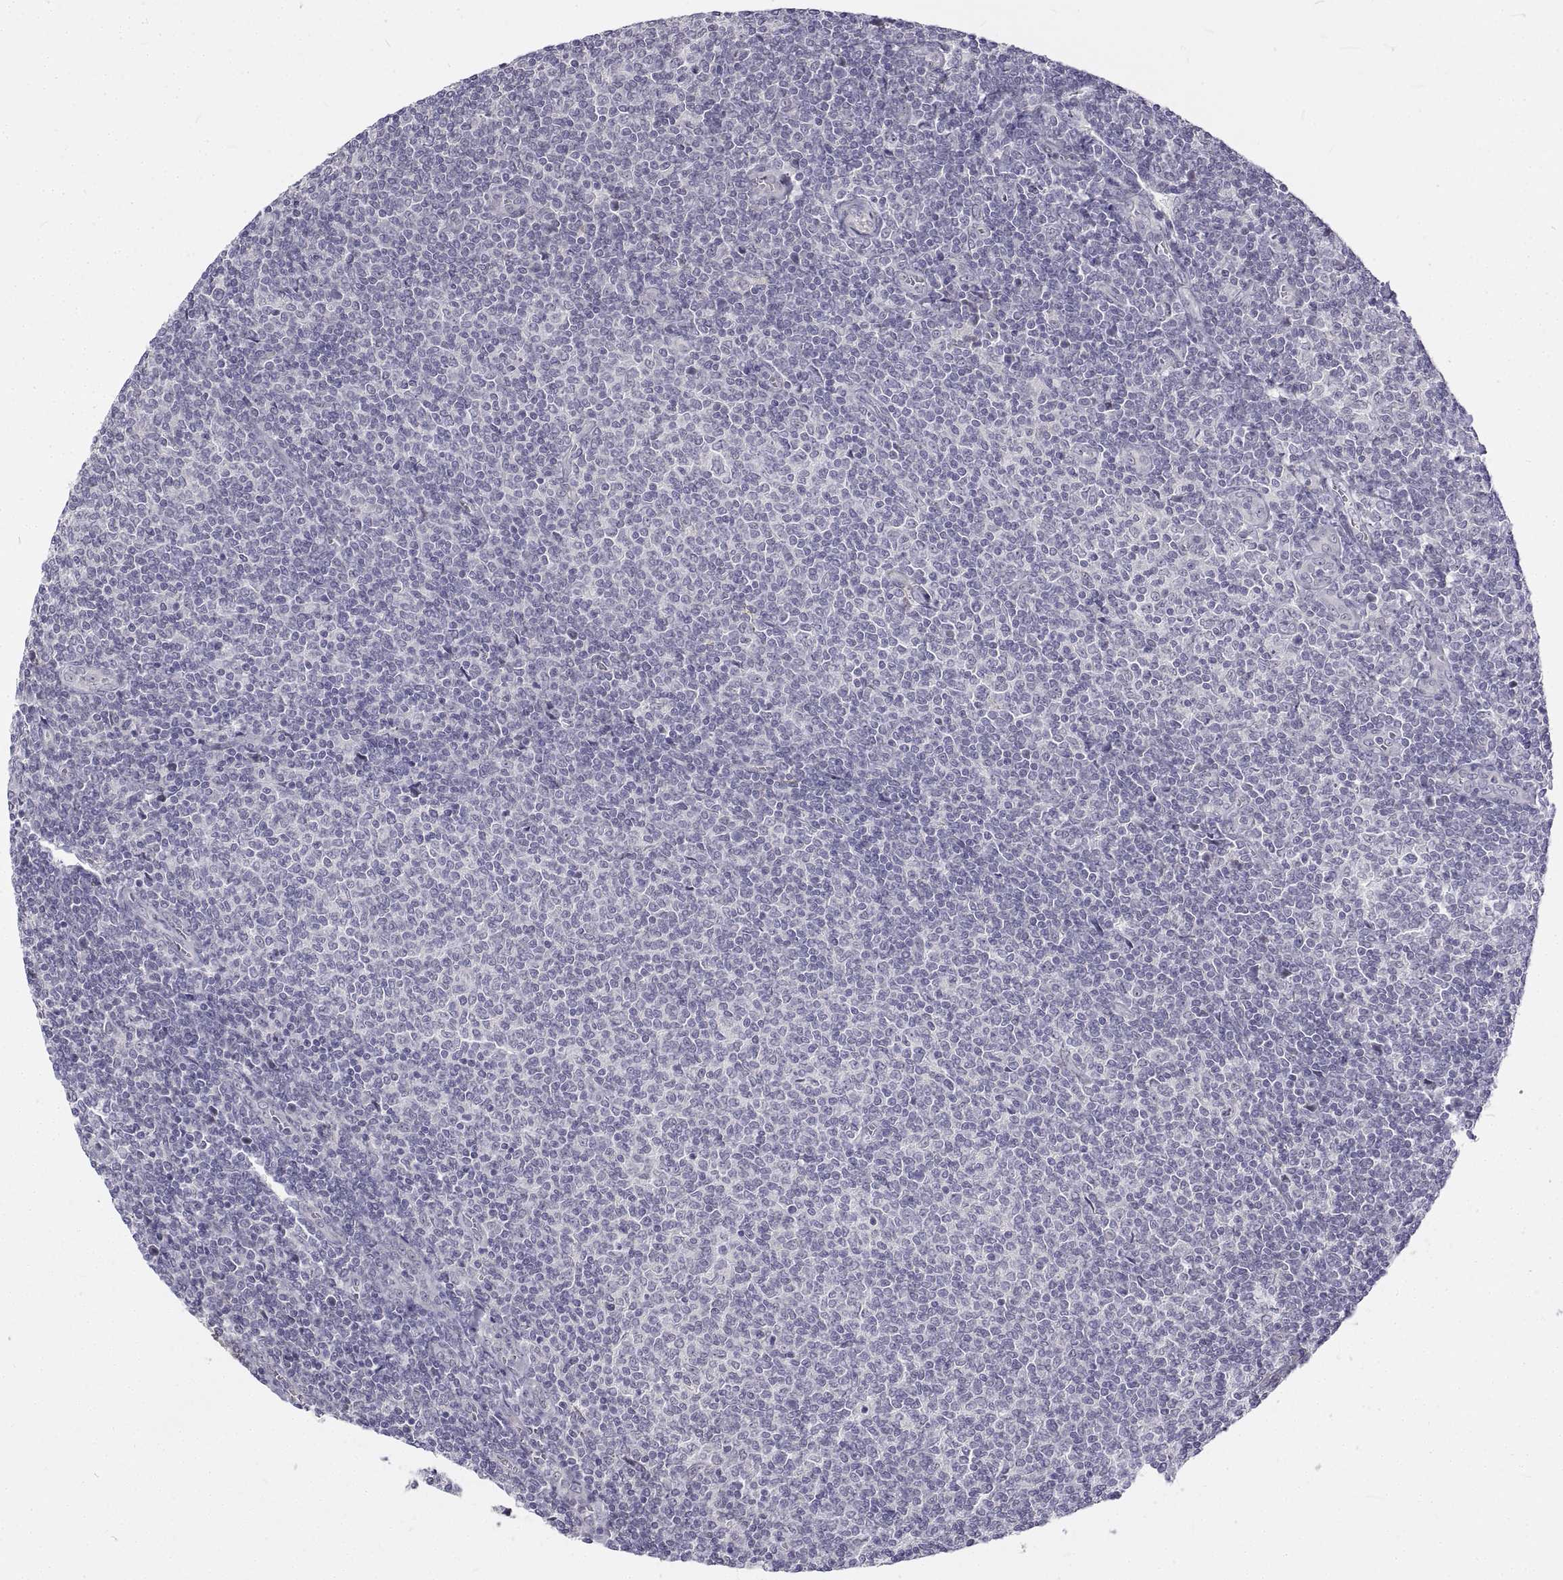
{"staining": {"intensity": "negative", "quantity": "none", "location": "none"}, "tissue": "lymphoma", "cell_type": "Tumor cells", "image_type": "cancer", "snomed": [{"axis": "morphology", "description": "Malignant lymphoma, non-Hodgkin's type, Low grade"}, {"axis": "topography", "description": "Lymph node"}], "caption": "Human lymphoma stained for a protein using immunohistochemistry displays no positivity in tumor cells.", "gene": "ANO2", "patient": {"sex": "male", "age": 52}}